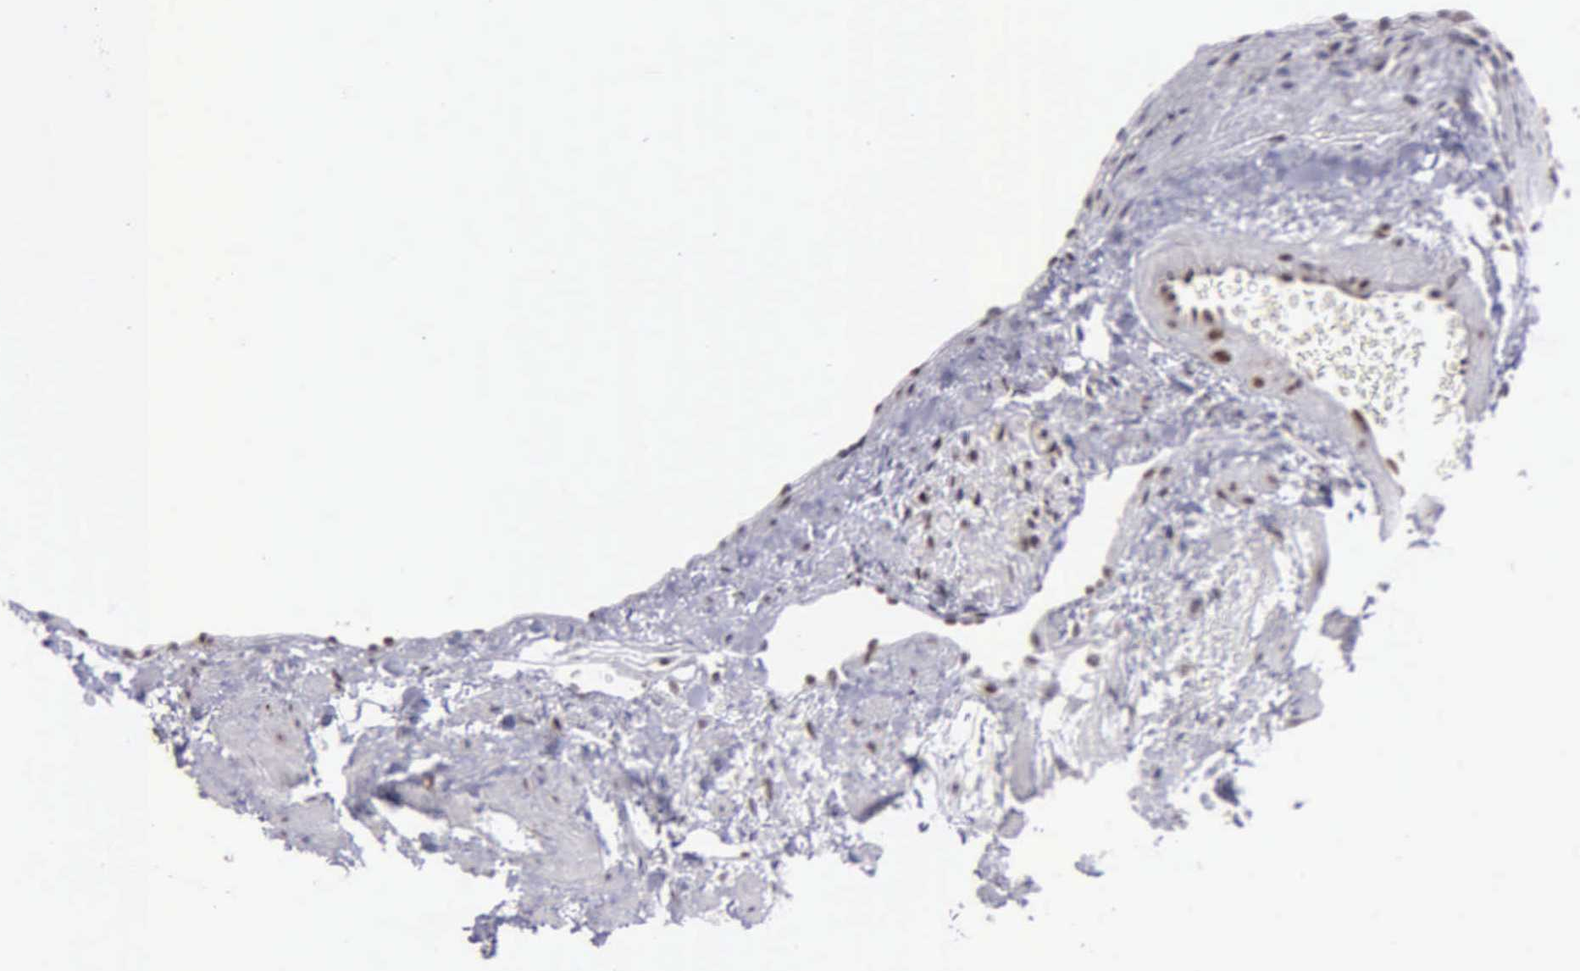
{"staining": {"intensity": "moderate", "quantity": ">75%", "location": "cytoplasmic/membranous,nuclear"}, "tissue": "renal cancer", "cell_type": "Tumor cells", "image_type": "cancer", "snomed": [{"axis": "morphology", "description": "Adenocarcinoma, NOS"}, {"axis": "topography", "description": "Kidney"}], "caption": "The micrograph displays staining of adenocarcinoma (renal), revealing moderate cytoplasmic/membranous and nuclear protein expression (brown color) within tumor cells. (DAB (3,3'-diaminobenzidine) IHC, brown staining for protein, blue staining for nuclei).", "gene": "UBR7", "patient": {"sex": "female", "age": 60}}